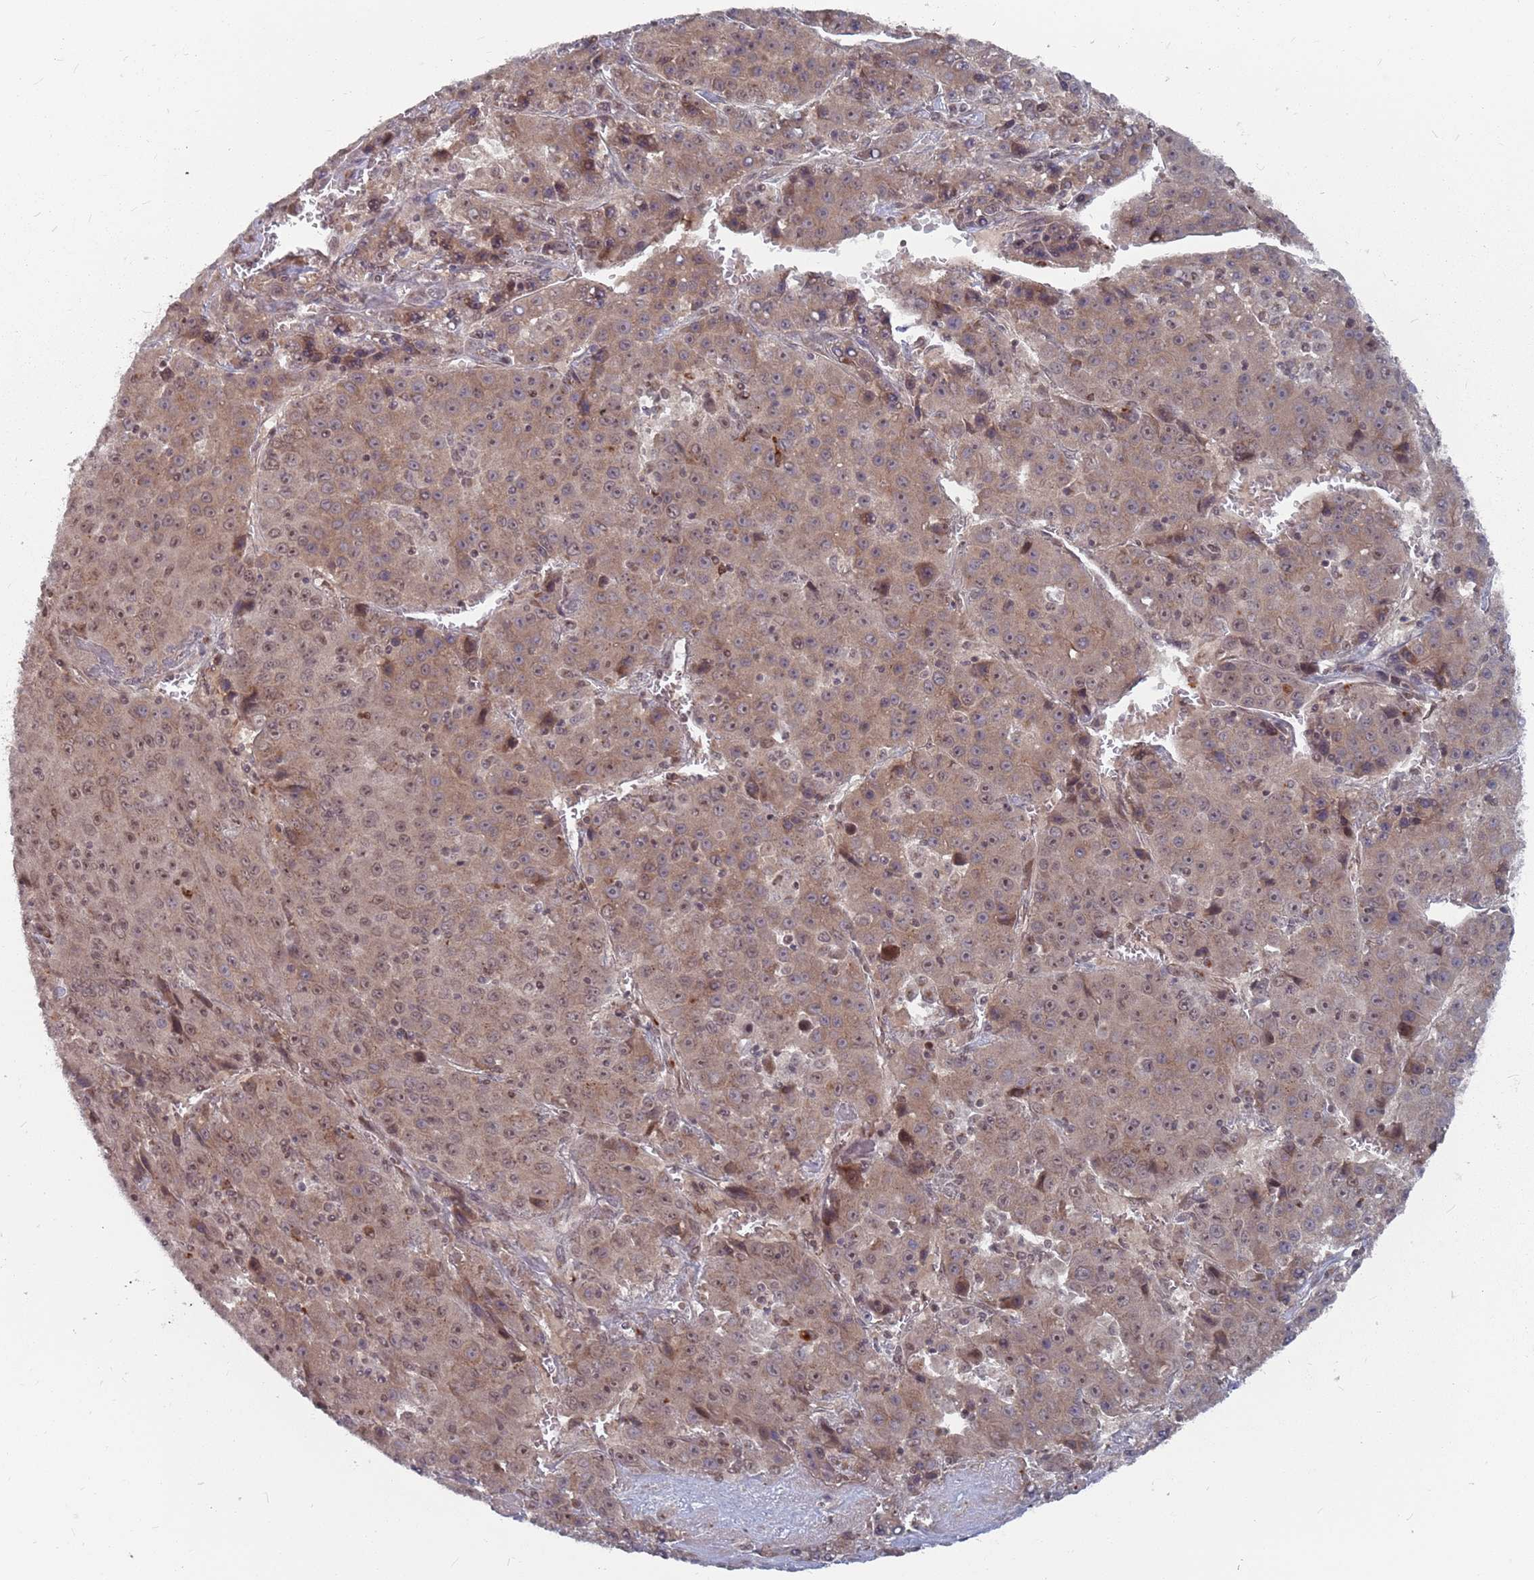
{"staining": {"intensity": "moderate", "quantity": ">75%", "location": "cytoplasmic/membranous,nuclear"}, "tissue": "liver cancer", "cell_type": "Tumor cells", "image_type": "cancer", "snomed": [{"axis": "morphology", "description": "Carcinoma, Hepatocellular, NOS"}, {"axis": "topography", "description": "Liver"}], "caption": "Moderate cytoplasmic/membranous and nuclear staining for a protein is present in about >75% of tumor cells of liver hepatocellular carcinoma using IHC.", "gene": "FMO4", "patient": {"sex": "female", "age": 53}}